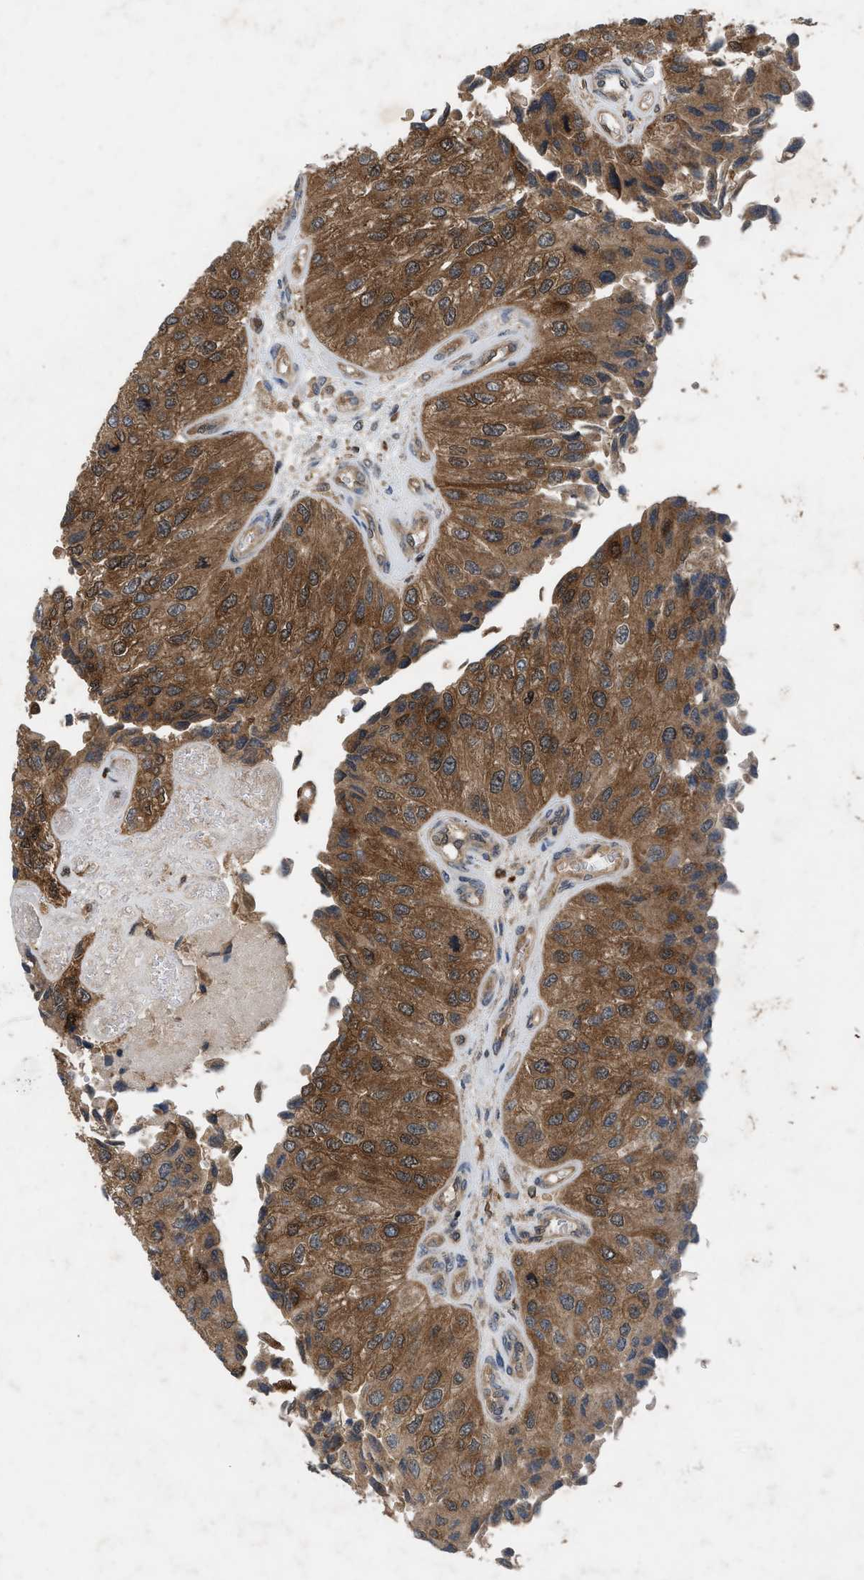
{"staining": {"intensity": "moderate", "quantity": ">75%", "location": "cytoplasmic/membranous"}, "tissue": "urothelial cancer", "cell_type": "Tumor cells", "image_type": "cancer", "snomed": [{"axis": "morphology", "description": "Urothelial carcinoma, High grade"}, {"axis": "topography", "description": "Kidney"}, {"axis": "topography", "description": "Urinary bladder"}], "caption": "The image reveals a brown stain indicating the presence of a protein in the cytoplasmic/membranous of tumor cells in high-grade urothelial carcinoma.", "gene": "OXSR1", "patient": {"sex": "male", "age": 77}}